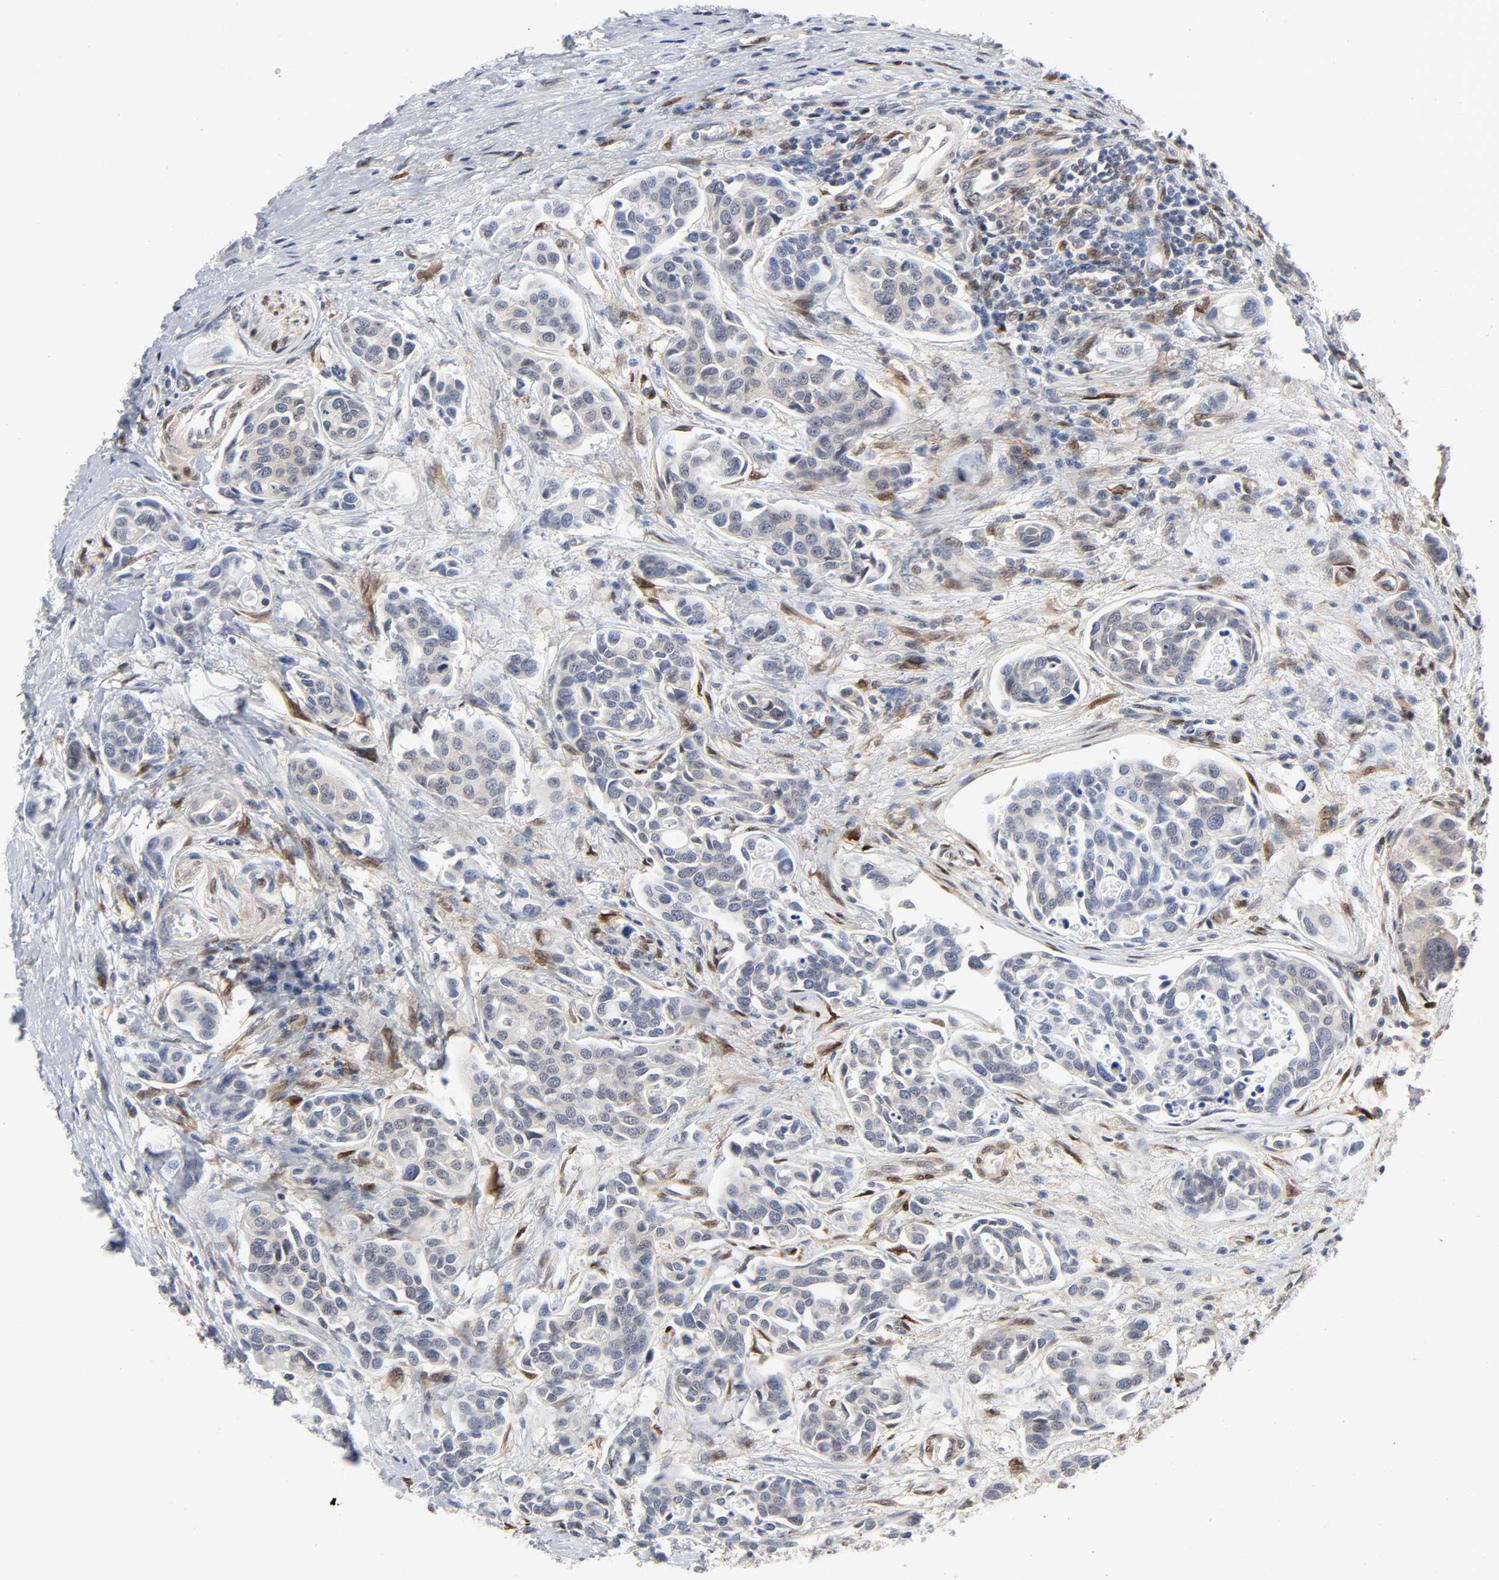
{"staining": {"intensity": "negative", "quantity": "none", "location": "none"}, "tissue": "urothelial cancer", "cell_type": "Tumor cells", "image_type": "cancer", "snomed": [{"axis": "morphology", "description": "Urothelial carcinoma, High grade"}, {"axis": "topography", "description": "Urinary bladder"}], "caption": "This image is of urothelial cancer stained with immunohistochemistry (IHC) to label a protein in brown with the nuclei are counter-stained blue. There is no expression in tumor cells.", "gene": "PTEN", "patient": {"sex": "male", "age": 78}}